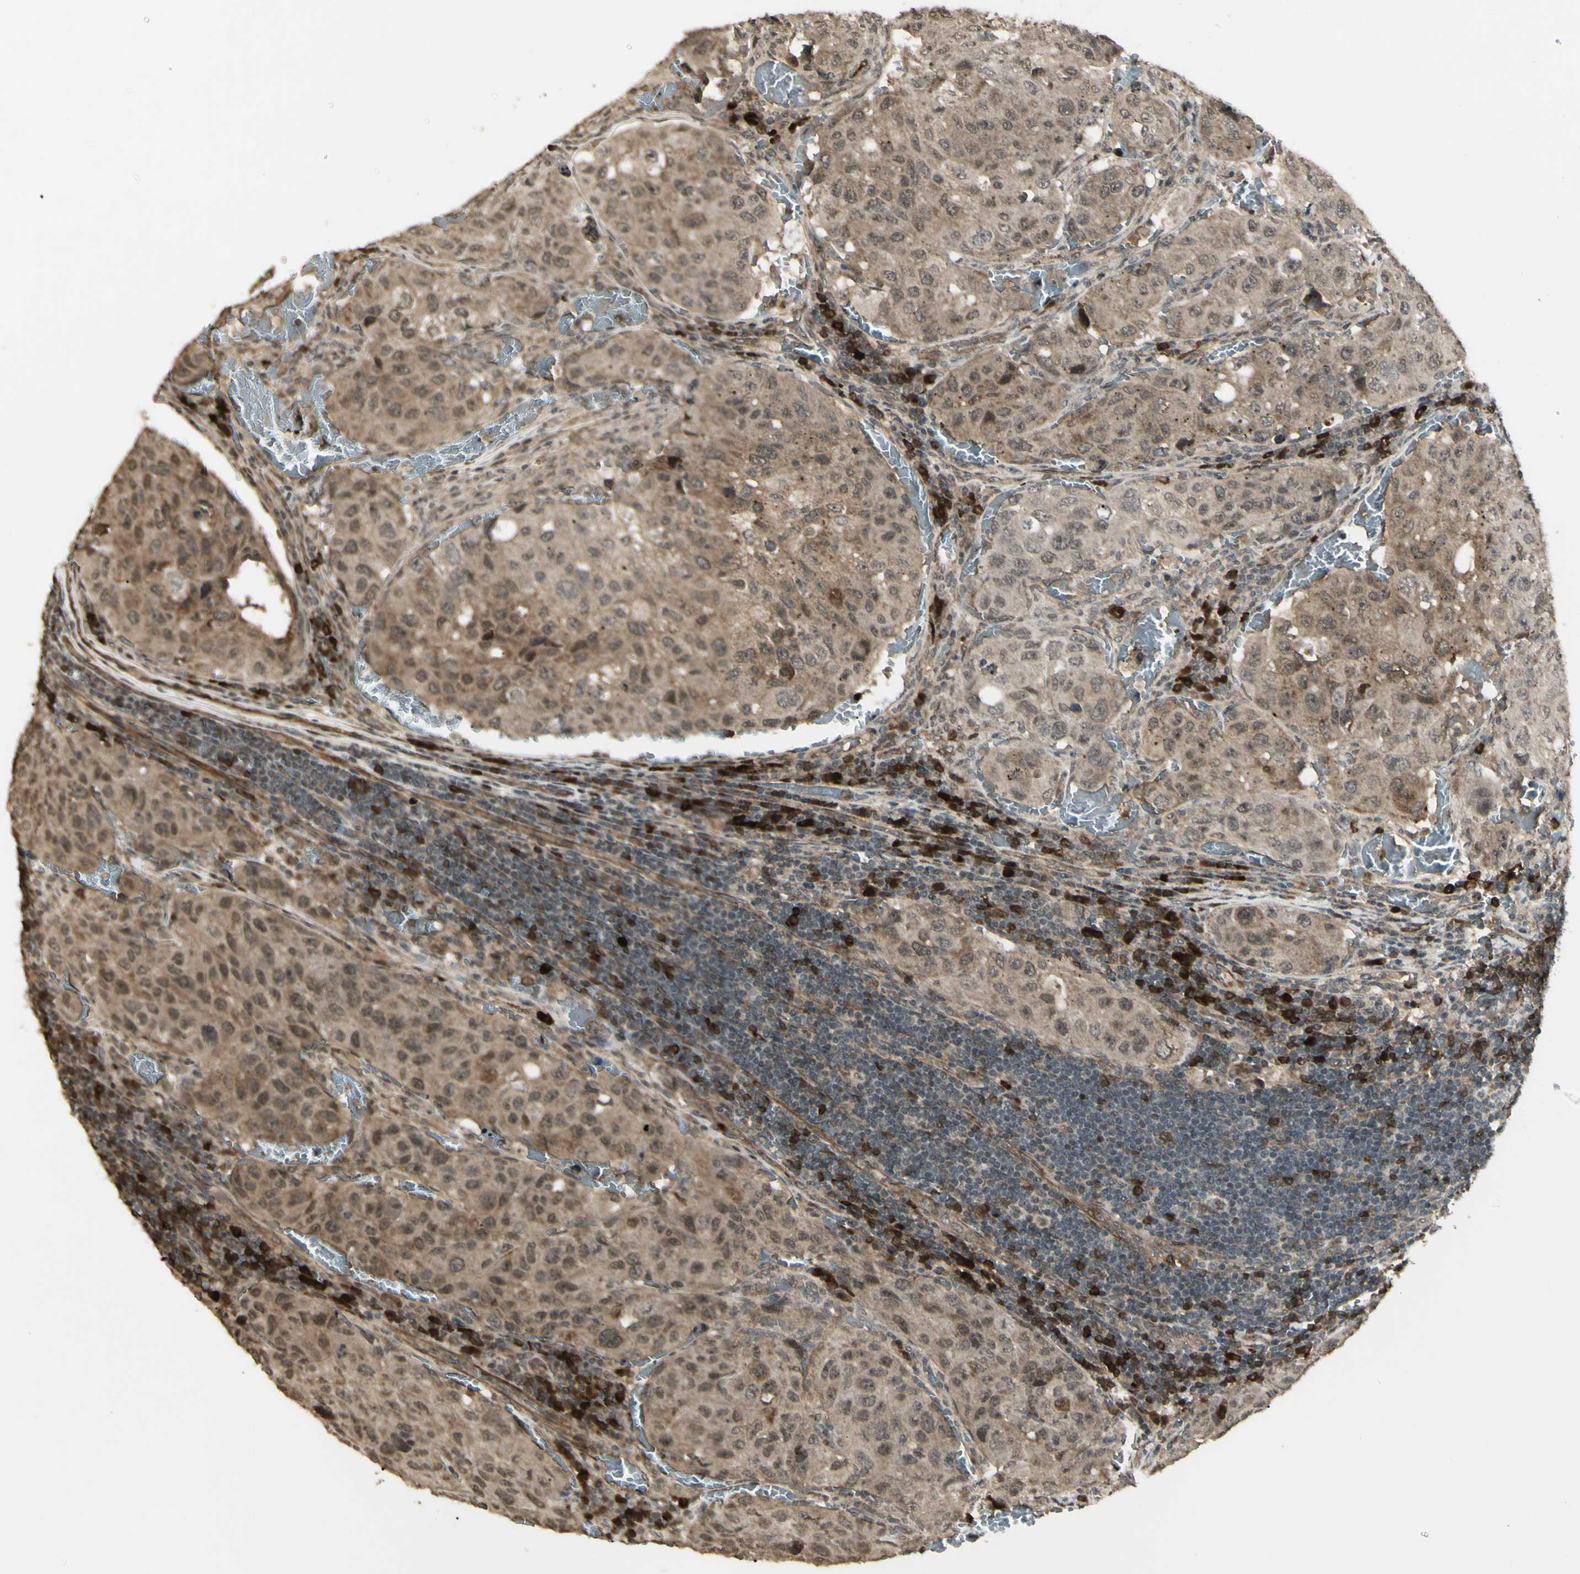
{"staining": {"intensity": "moderate", "quantity": ">75%", "location": "cytoplasmic/membranous"}, "tissue": "urothelial cancer", "cell_type": "Tumor cells", "image_type": "cancer", "snomed": [{"axis": "morphology", "description": "Urothelial carcinoma, High grade"}, {"axis": "topography", "description": "Lymph node"}, {"axis": "topography", "description": "Urinary bladder"}], "caption": "The photomicrograph demonstrates immunohistochemical staining of urothelial cancer. There is moderate cytoplasmic/membranous expression is identified in about >75% of tumor cells.", "gene": "BLNK", "patient": {"sex": "male", "age": 51}}